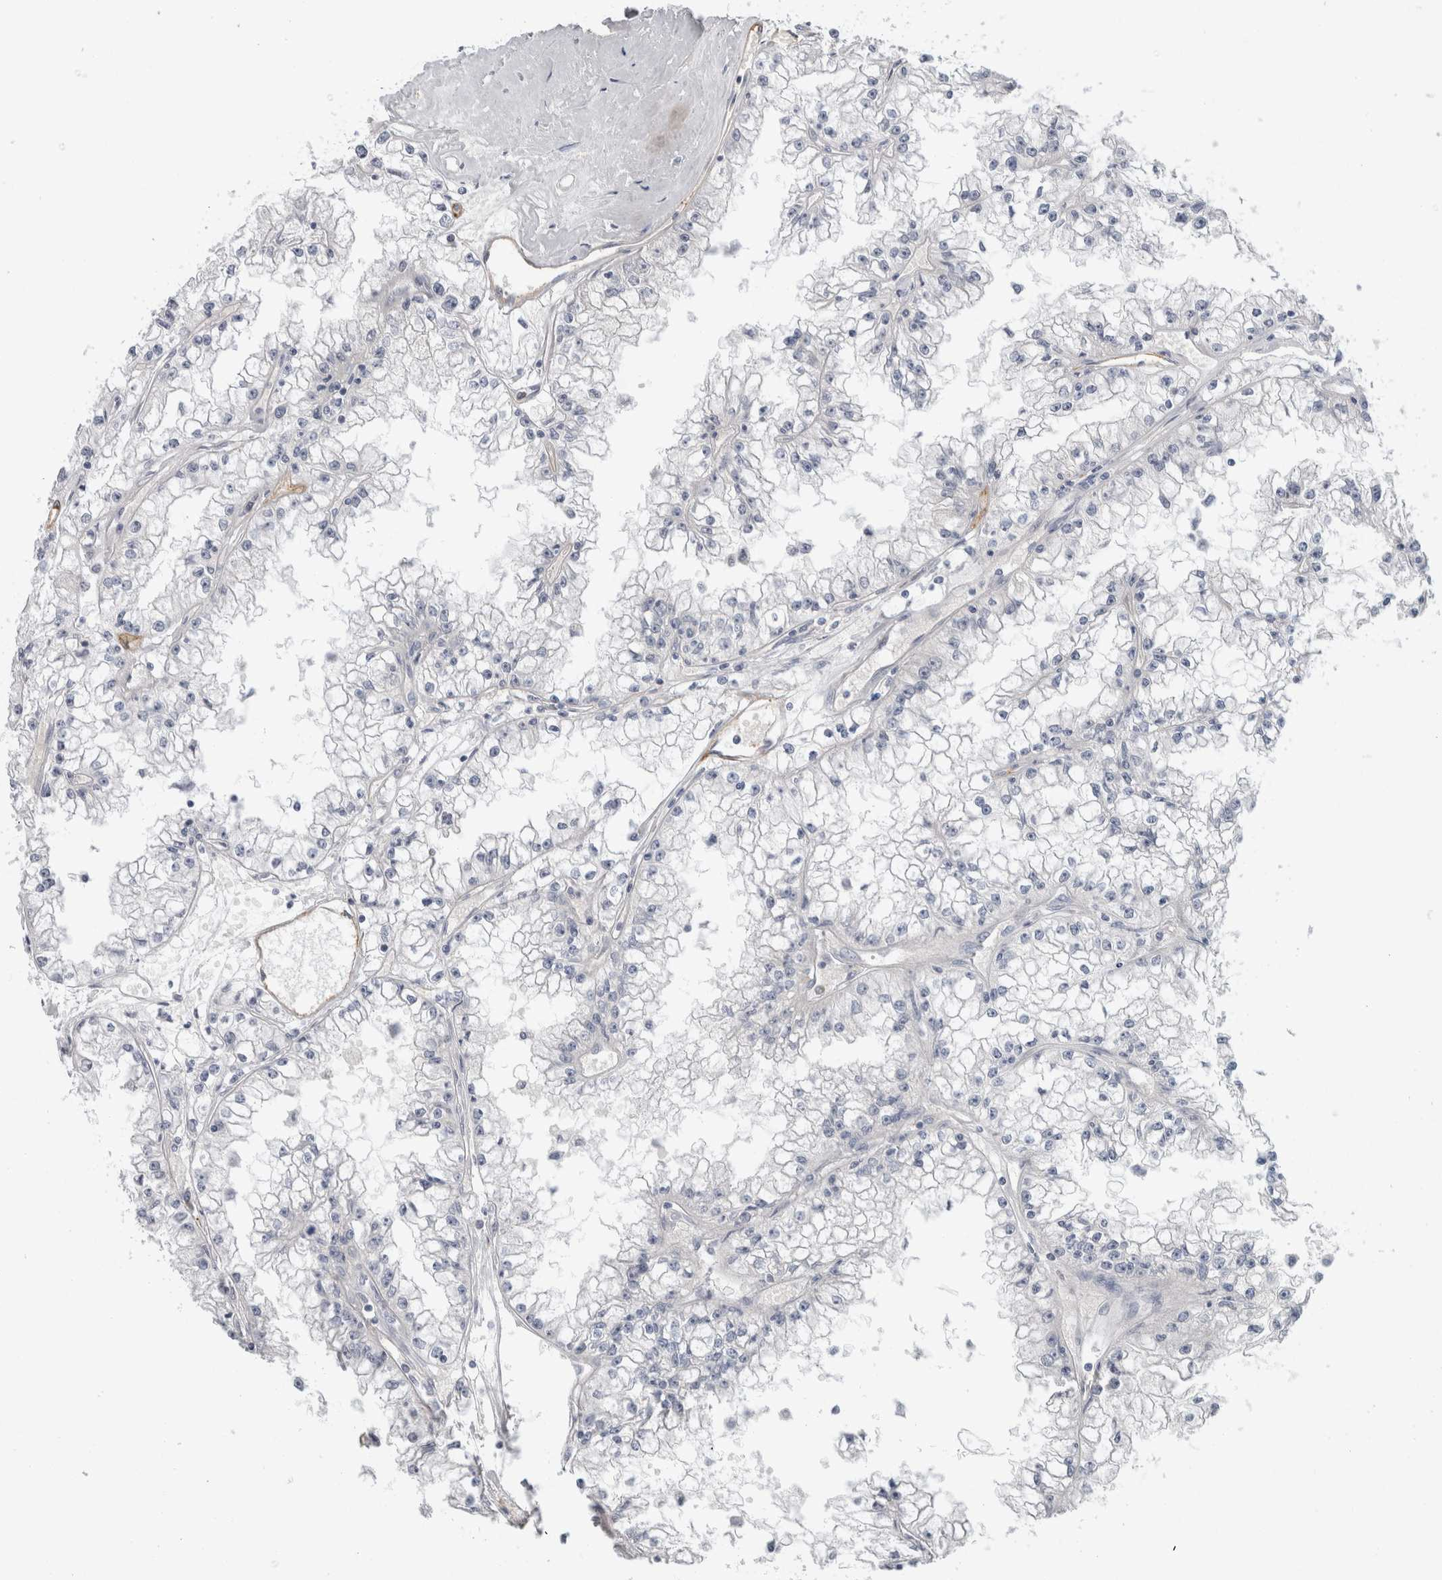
{"staining": {"intensity": "negative", "quantity": "none", "location": "none"}, "tissue": "renal cancer", "cell_type": "Tumor cells", "image_type": "cancer", "snomed": [{"axis": "morphology", "description": "Adenocarcinoma, NOS"}, {"axis": "topography", "description": "Kidney"}], "caption": "DAB (3,3'-diaminobenzidine) immunohistochemical staining of renal cancer shows no significant staining in tumor cells.", "gene": "CD55", "patient": {"sex": "male", "age": 56}}